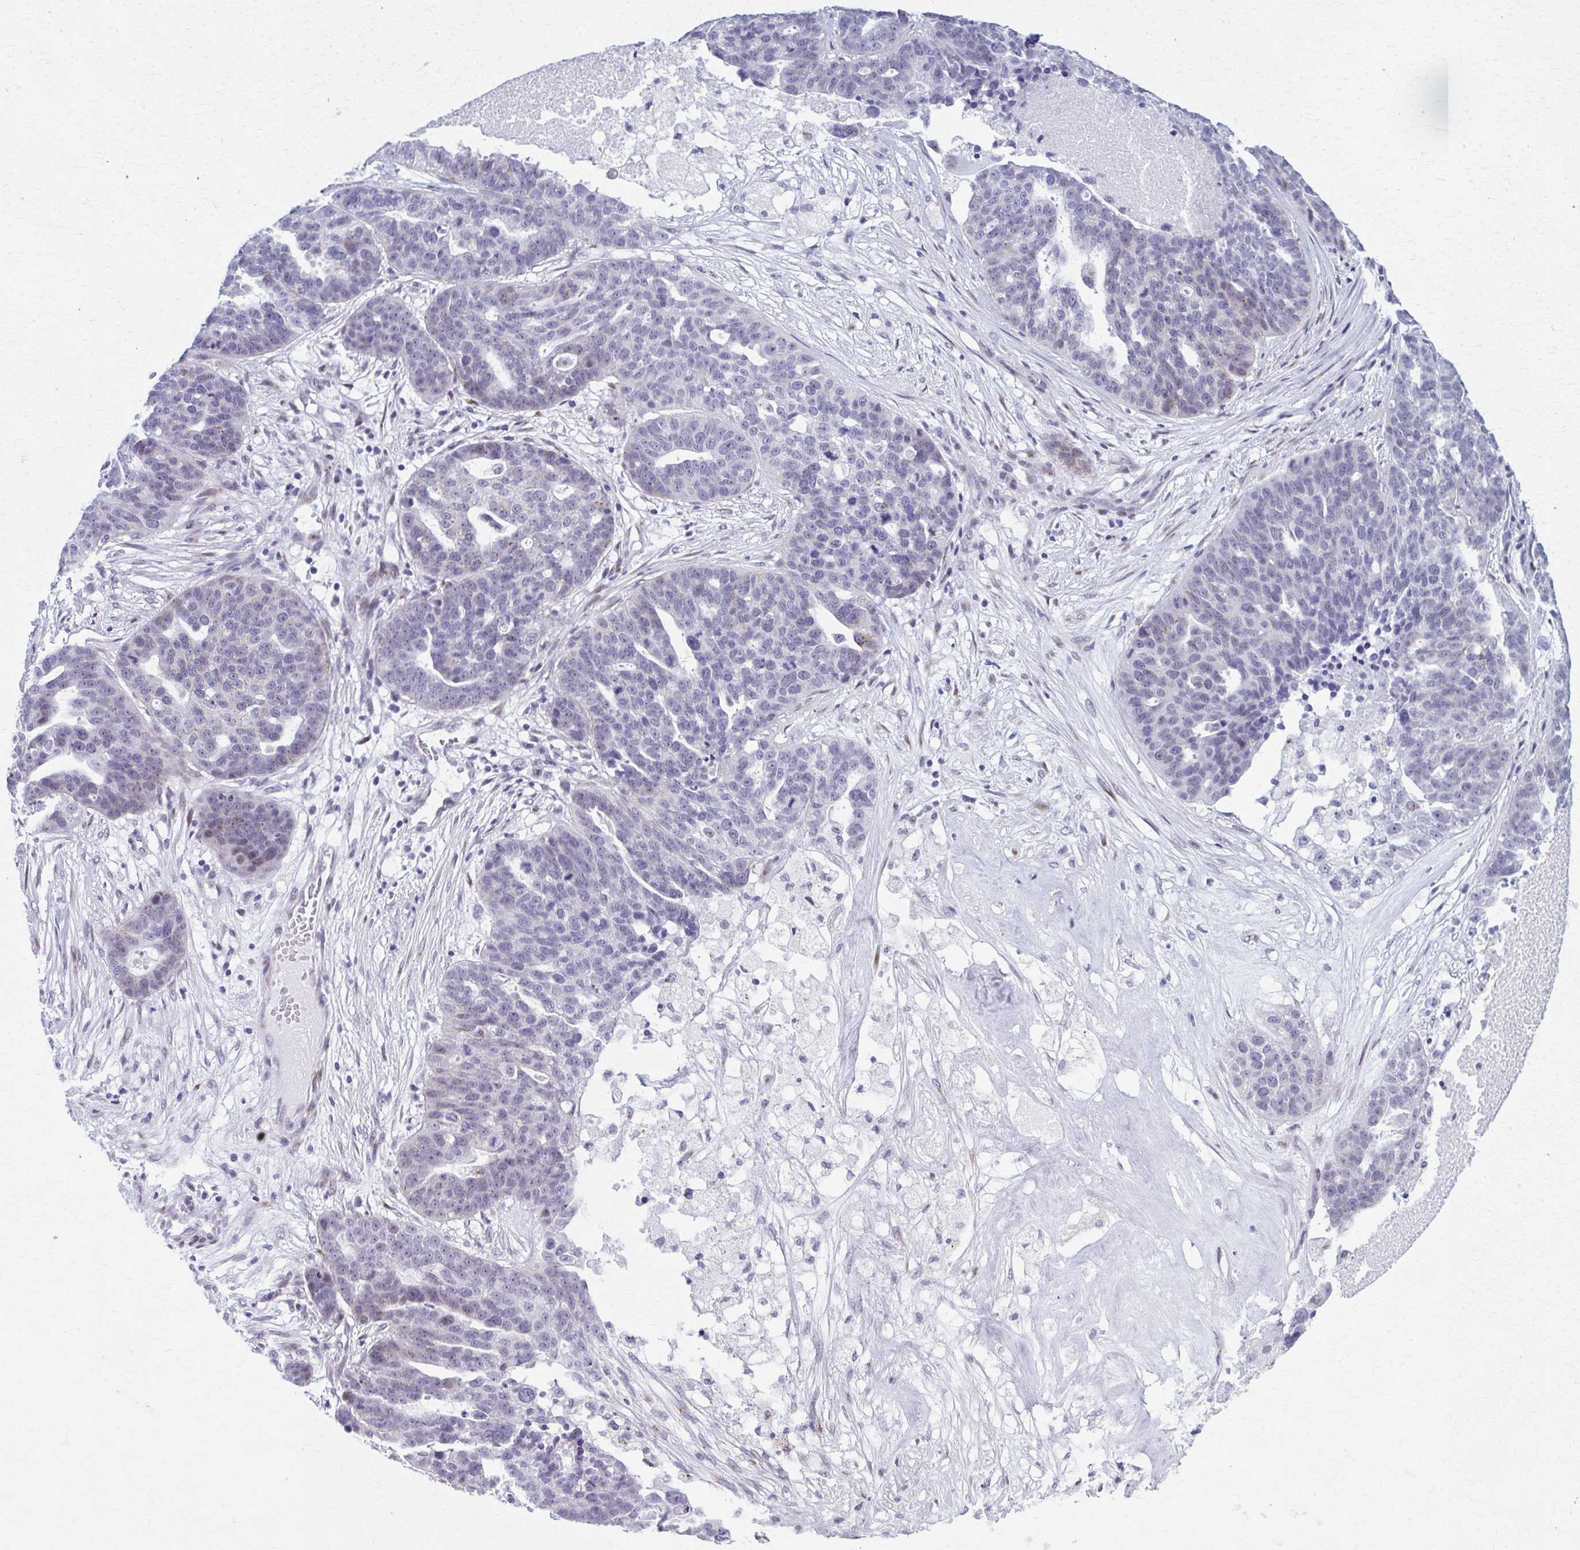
{"staining": {"intensity": "negative", "quantity": "none", "location": "none"}, "tissue": "ovarian cancer", "cell_type": "Tumor cells", "image_type": "cancer", "snomed": [{"axis": "morphology", "description": "Cystadenocarcinoma, serous, NOS"}, {"axis": "topography", "description": "Ovary"}], "caption": "DAB immunohistochemical staining of ovarian cancer (serous cystadenocarcinoma) reveals no significant expression in tumor cells. Nuclei are stained in blue.", "gene": "ZNF682", "patient": {"sex": "female", "age": 59}}